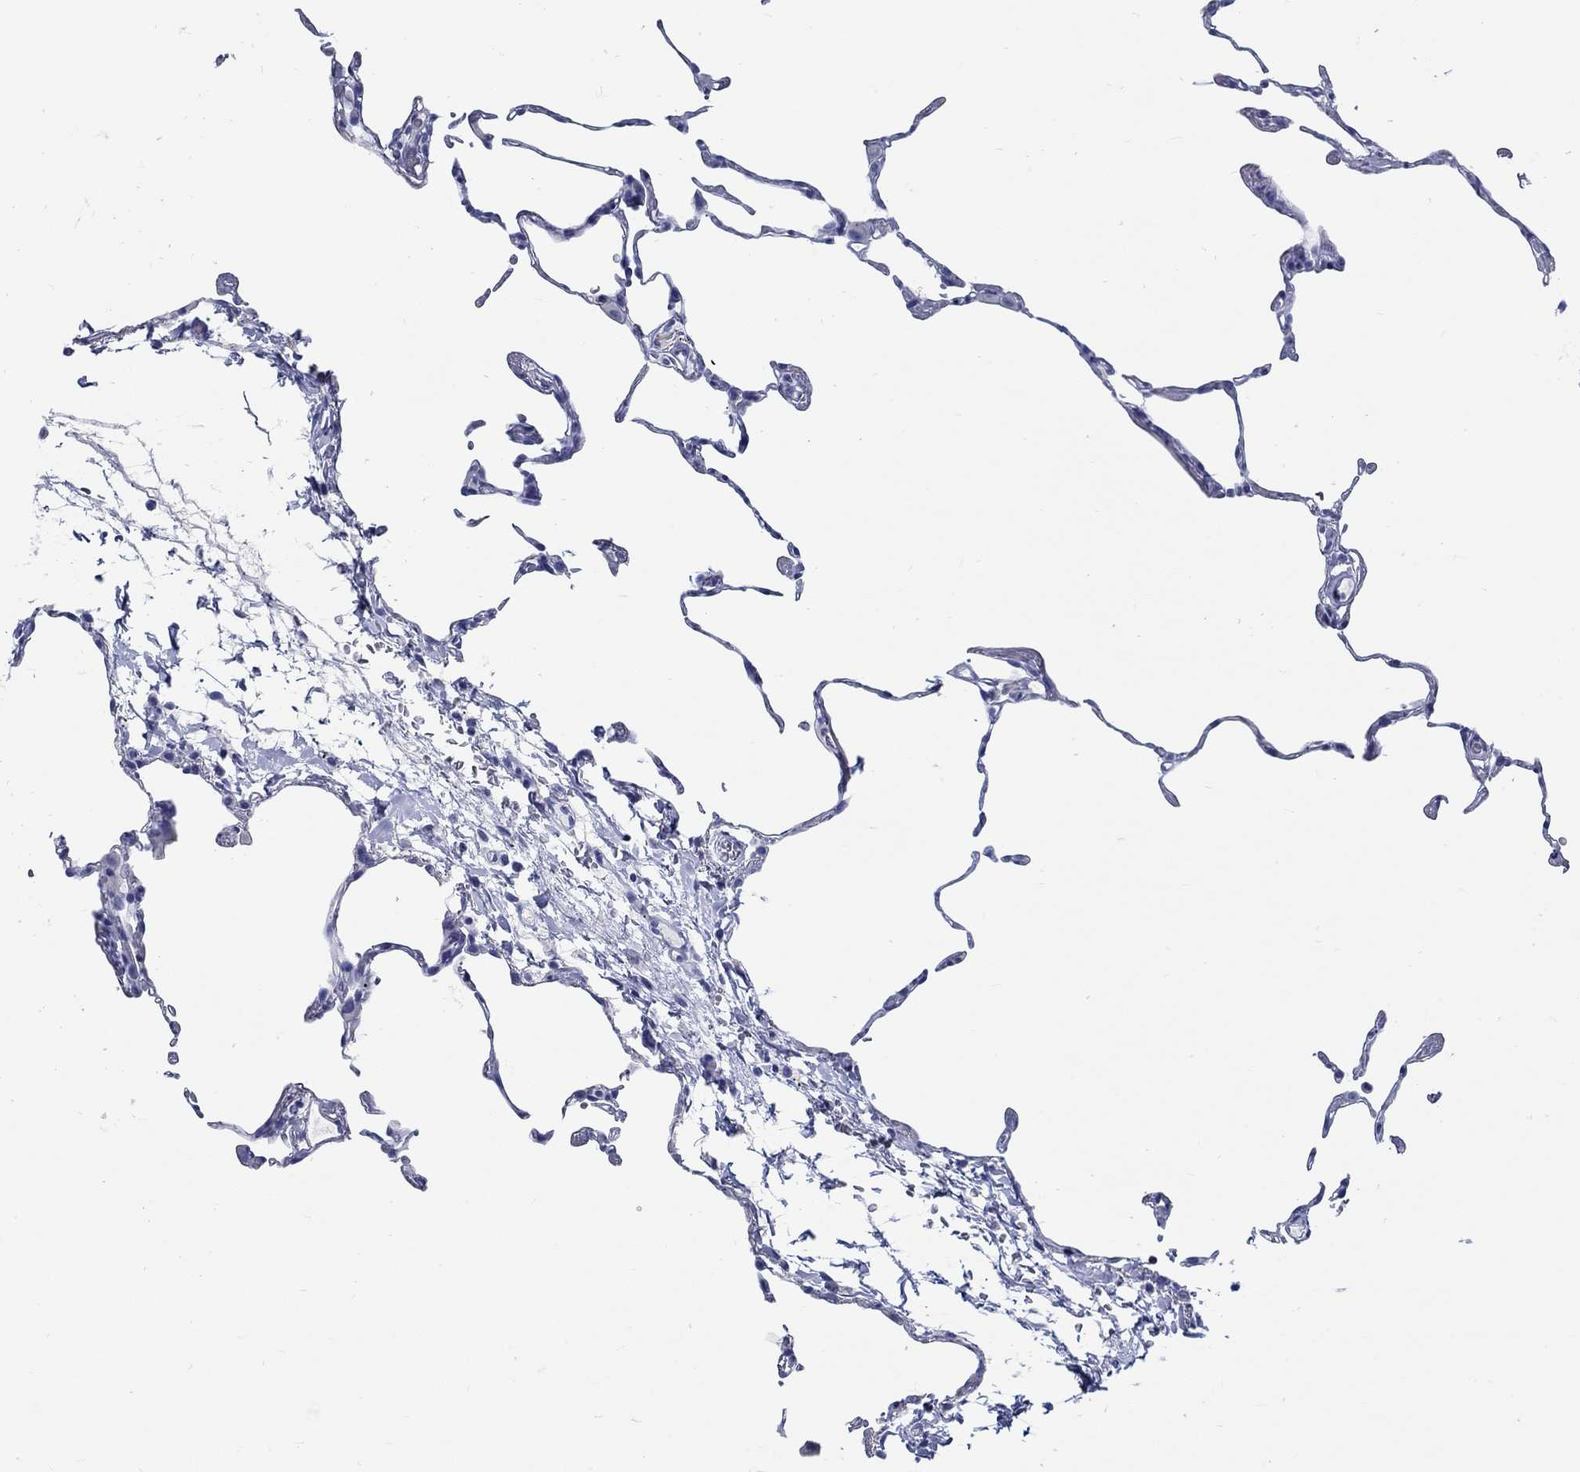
{"staining": {"intensity": "negative", "quantity": "none", "location": "none"}, "tissue": "lung", "cell_type": "Alveolar cells", "image_type": "normal", "snomed": [{"axis": "morphology", "description": "Normal tissue, NOS"}, {"axis": "topography", "description": "Lung"}], "caption": "Micrograph shows no significant protein staining in alveolar cells of benign lung. The staining was performed using DAB to visualize the protein expression in brown, while the nuclei were stained in blue with hematoxylin (Magnification: 20x).", "gene": "FBXO2", "patient": {"sex": "female", "age": 57}}